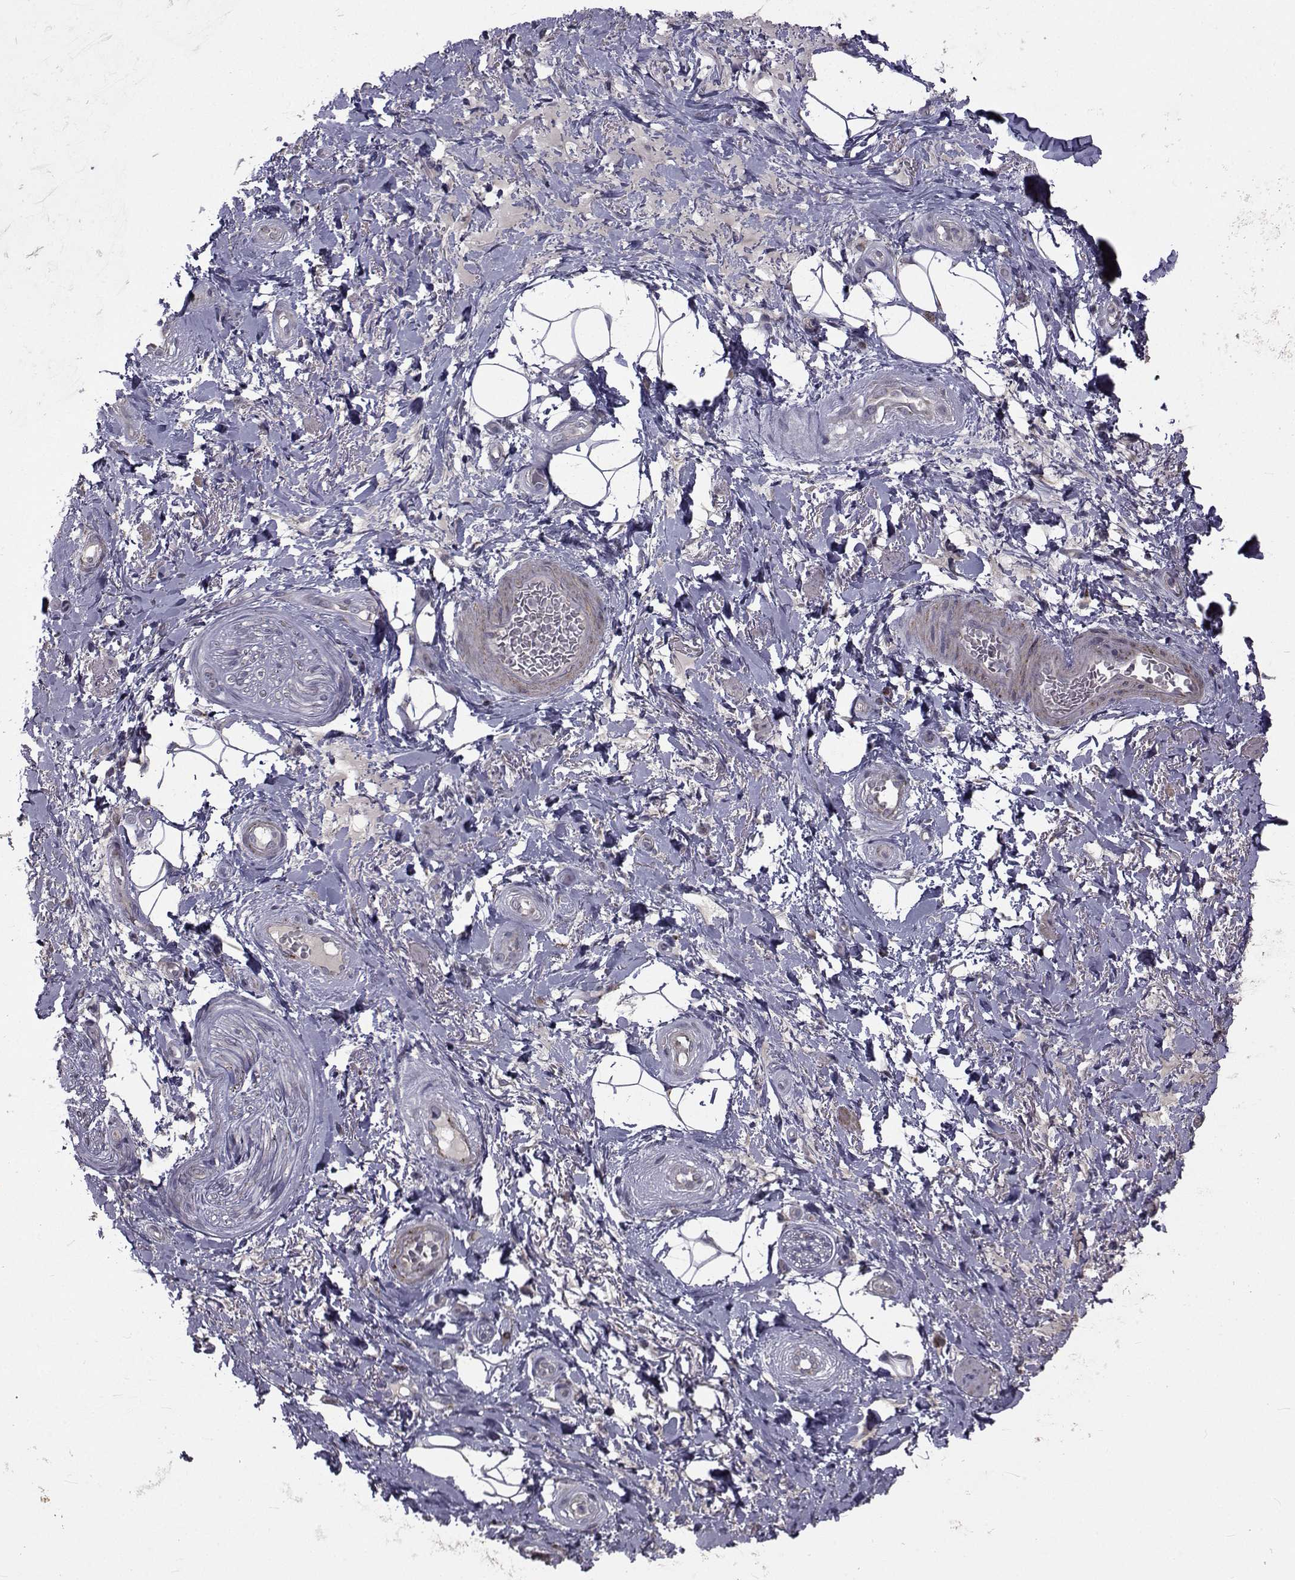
{"staining": {"intensity": "negative", "quantity": "none", "location": "none"}, "tissue": "adipose tissue", "cell_type": "Adipocytes", "image_type": "normal", "snomed": [{"axis": "morphology", "description": "Normal tissue, NOS"}, {"axis": "topography", "description": "Anal"}, {"axis": "topography", "description": "Peripheral nerve tissue"}], "caption": "A high-resolution photomicrograph shows IHC staining of benign adipose tissue, which reveals no significant expression in adipocytes.", "gene": "FDXR", "patient": {"sex": "male", "age": 53}}